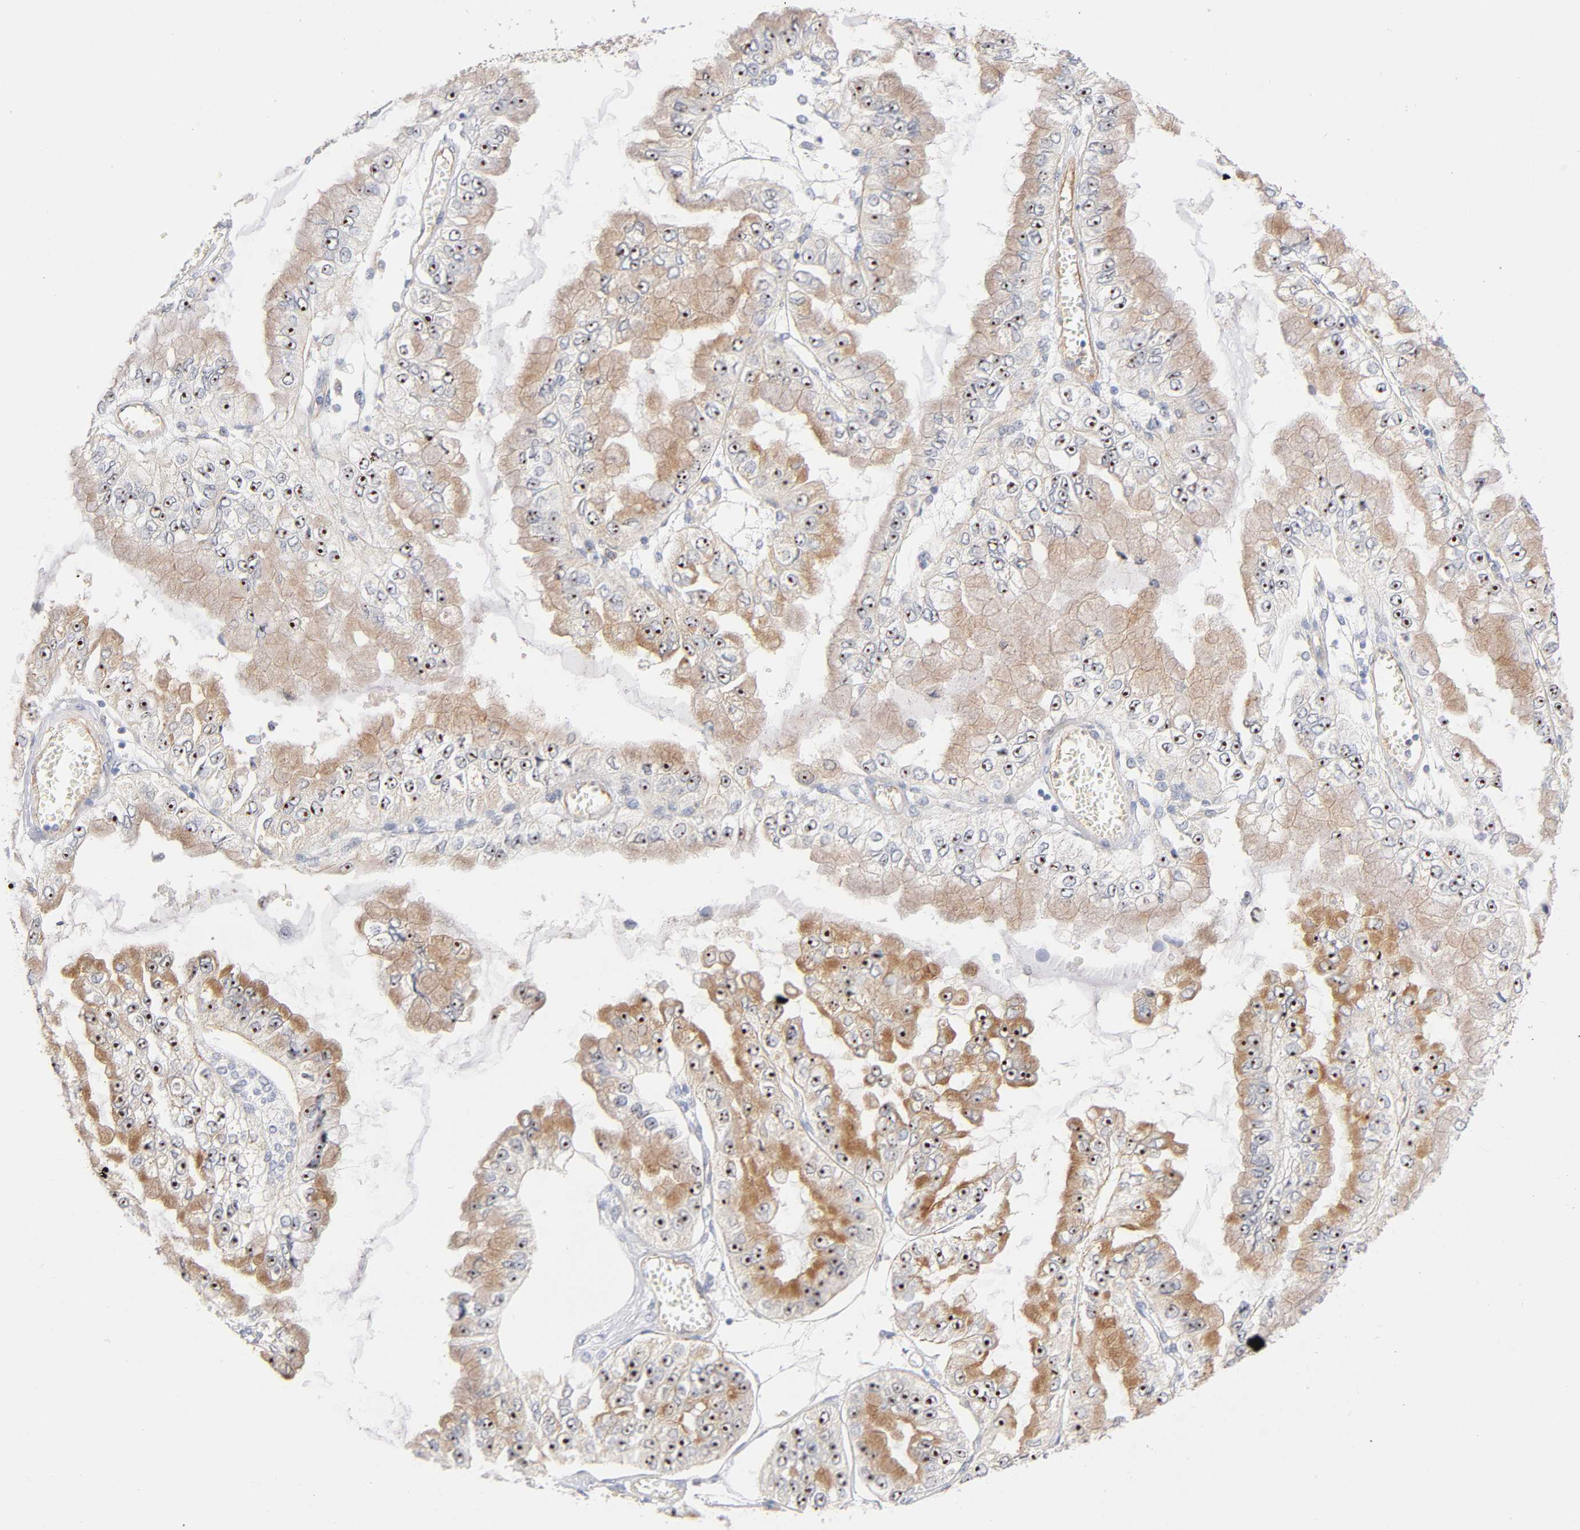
{"staining": {"intensity": "strong", "quantity": ">75%", "location": "cytoplasmic/membranous,nuclear"}, "tissue": "liver cancer", "cell_type": "Tumor cells", "image_type": "cancer", "snomed": [{"axis": "morphology", "description": "Cholangiocarcinoma"}, {"axis": "topography", "description": "Liver"}], "caption": "Protein positivity by immunohistochemistry reveals strong cytoplasmic/membranous and nuclear positivity in approximately >75% of tumor cells in liver cancer.", "gene": "PLD1", "patient": {"sex": "female", "age": 79}}